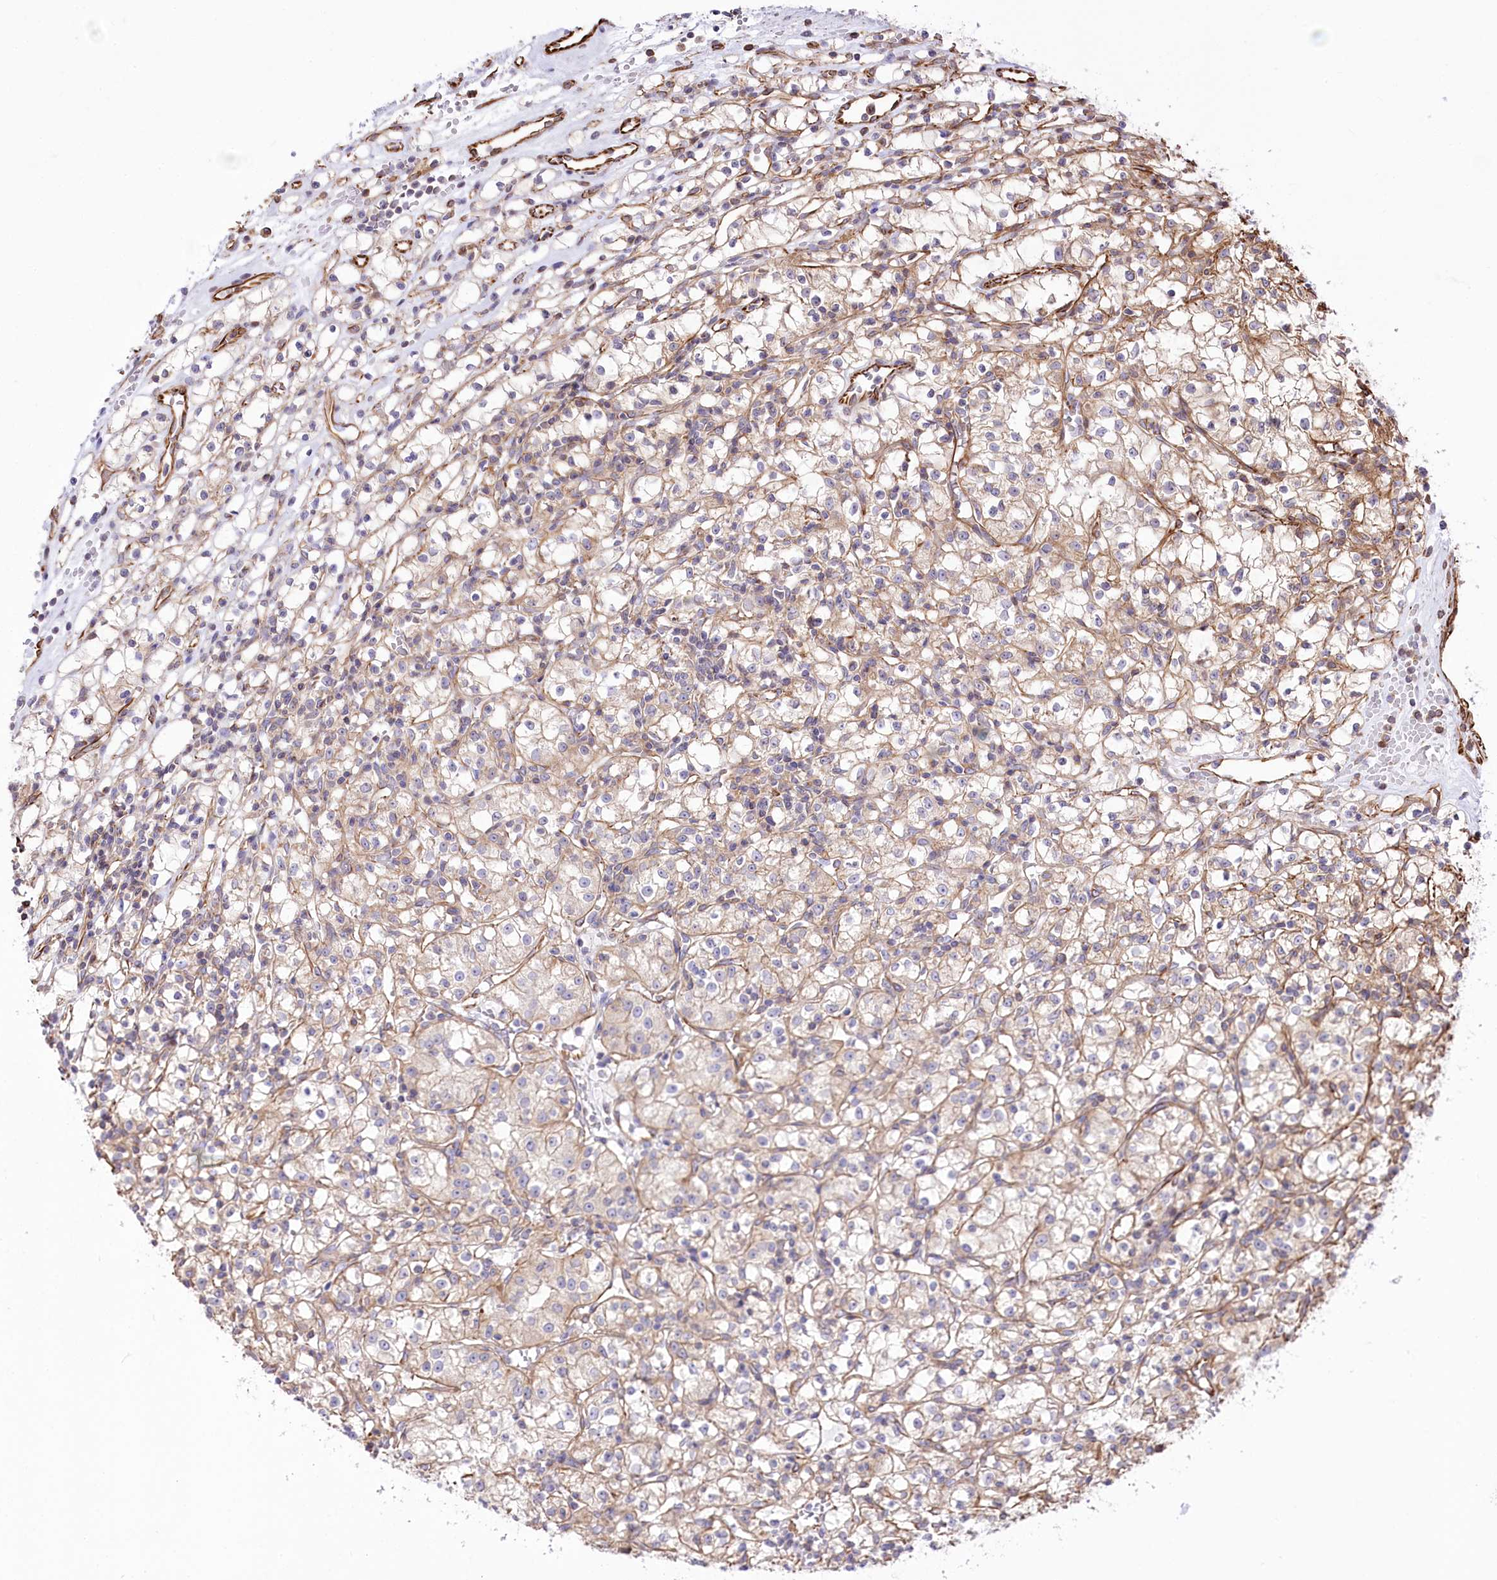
{"staining": {"intensity": "weak", "quantity": "25%-75%", "location": "cytoplasmic/membranous"}, "tissue": "renal cancer", "cell_type": "Tumor cells", "image_type": "cancer", "snomed": [{"axis": "morphology", "description": "Adenocarcinoma, NOS"}, {"axis": "topography", "description": "Kidney"}], "caption": "A photomicrograph of human adenocarcinoma (renal) stained for a protein reveals weak cytoplasmic/membranous brown staining in tumor cells.", "gene": "TTC1", "patient": {"sex": "female", "age": 59}}